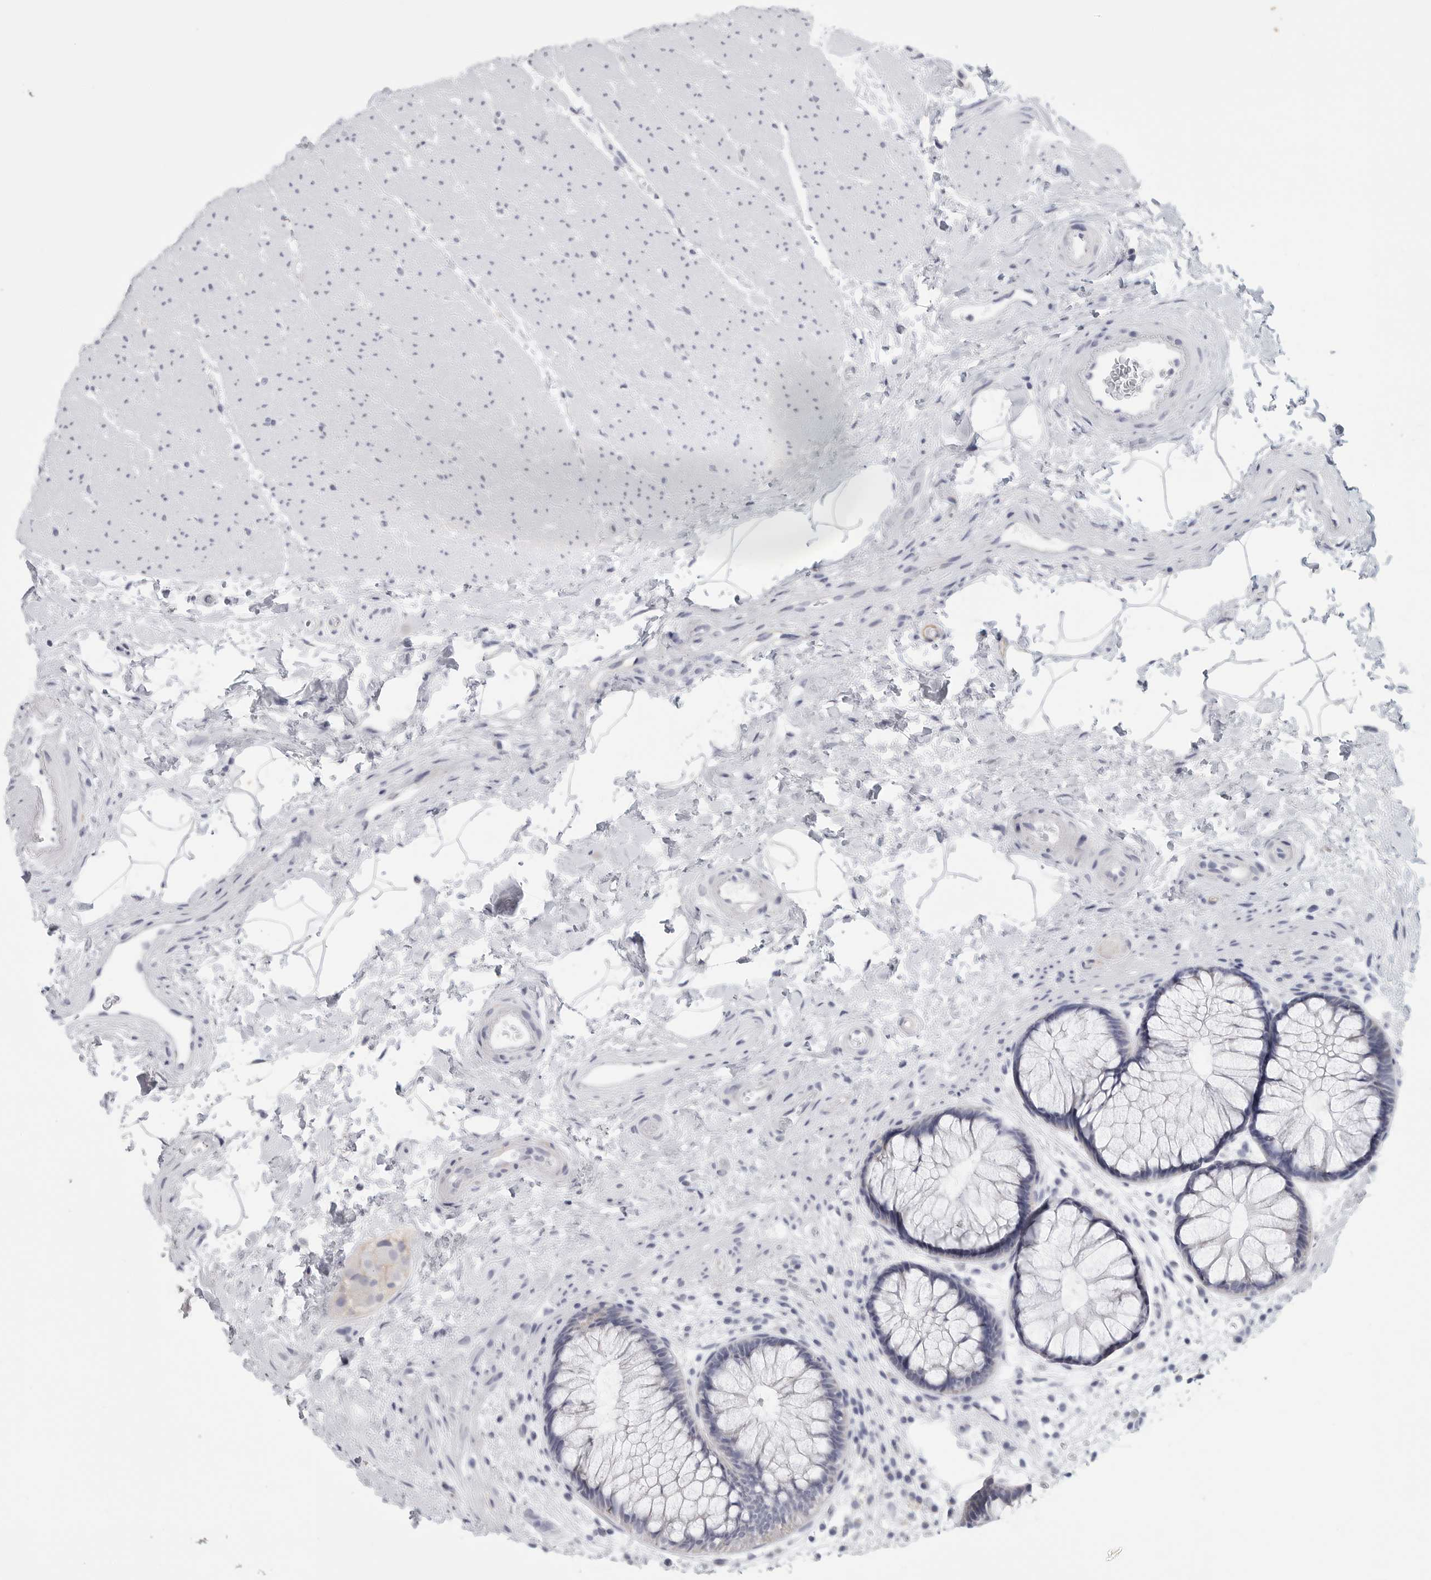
{"staining": {"intensity": "negative", "quantity": "none", "location": "none"}, "tissue": "rectum", "cell_type": "Glandular cells", "image_type": "normal", "snomed": [{"axis": "morphology", "description": "Normal tissue, NOS"}, {"axis": "topography", "description": "Rectum"}], "caption": "IHC photomicrograph of unremarkable rectum: human rectum stained with DAB (3,3'-diaminobenzidine) shows no significant protein expression in glandular cells. (Stains: DAB (3,3'-diaminobenzidine) immunohistochemistry (IHC) with hematoxylin counter stain, Microscopy: brightfield microscopy at high magnification).", "gene": "TNR", "patient": {"sex": "male", "age": 51}}